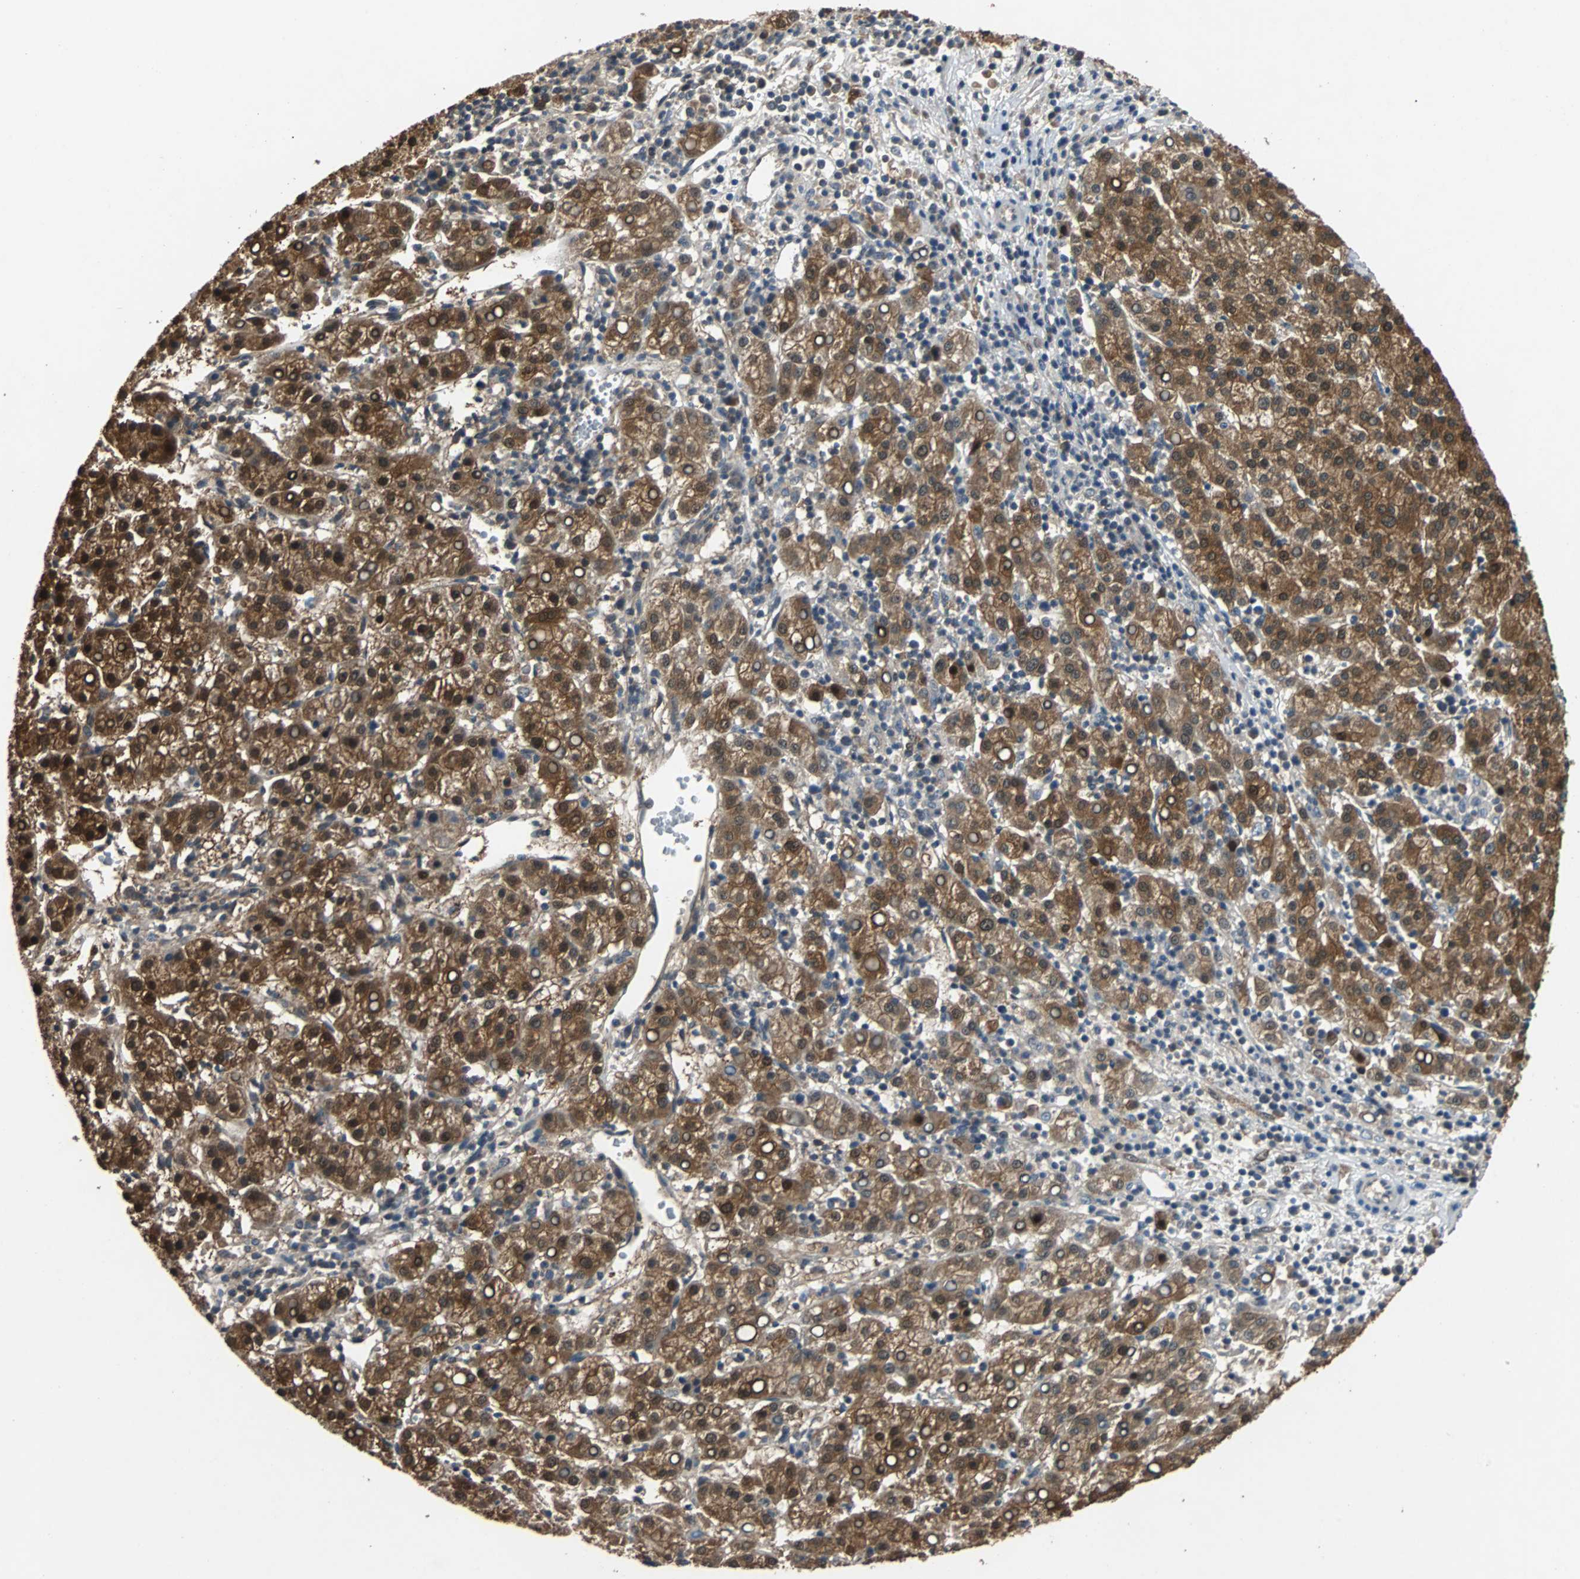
{"staining": {"intensity": "strong", "quantity": ">75%", "location": "cytoplasmic/membranous,nuclear"}, "tissue": "liver cancer", "cell_type": "Tumor cells", "image_type": "cancer", "snomed": [{"axis": "morphology", "description": "Carcinoma, Hepatocellular, NOS"}, {"axis": "topography", "description": "Liver"}], "caption": "Immunohistochemical staining of human liver hepatocellular carcinoma displays high levels of strong cytoplasmic/membranous and nuclear protein positivity in about >75% of tumor cells.", "gene": "PRDX6", "patient": {"sex": "female", "age": 58}}